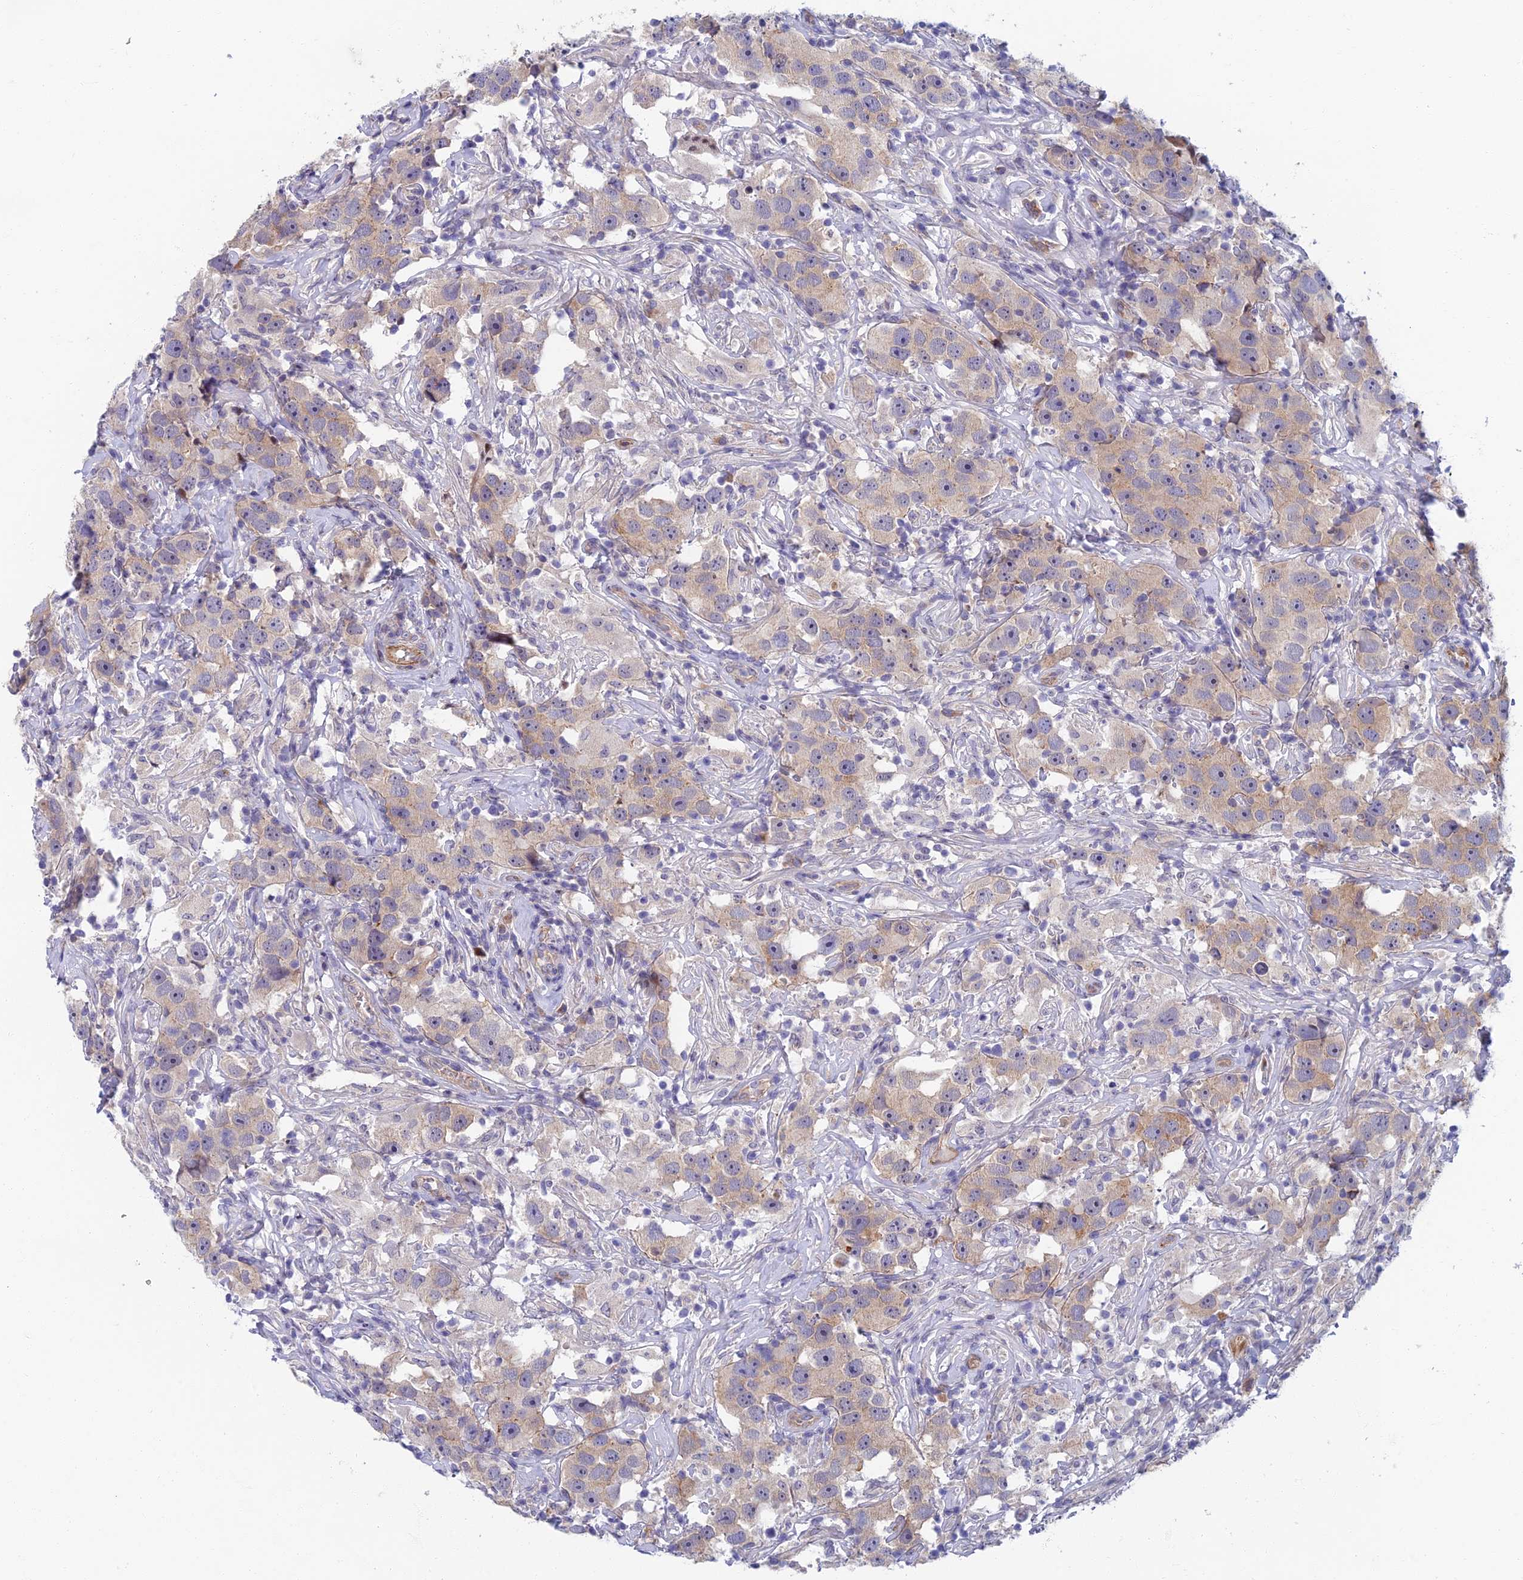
{"staining": {"intensity": "negative", "quantity": "none", "location": "none"}, "tissue": "testis cancer", "cell_type": "Tumor cells", "image_type": "cancer", "snomed": [{"axis": "morphology", "description": "Seminoma, NOS"}, {"axis": "topography", "description": "Testis"}], "caption": "Tumor cells show no significant expression in testis cancer (seminoma).", "gene": "RHBDL2", "patient": {"sex": "male", "age": 49}}